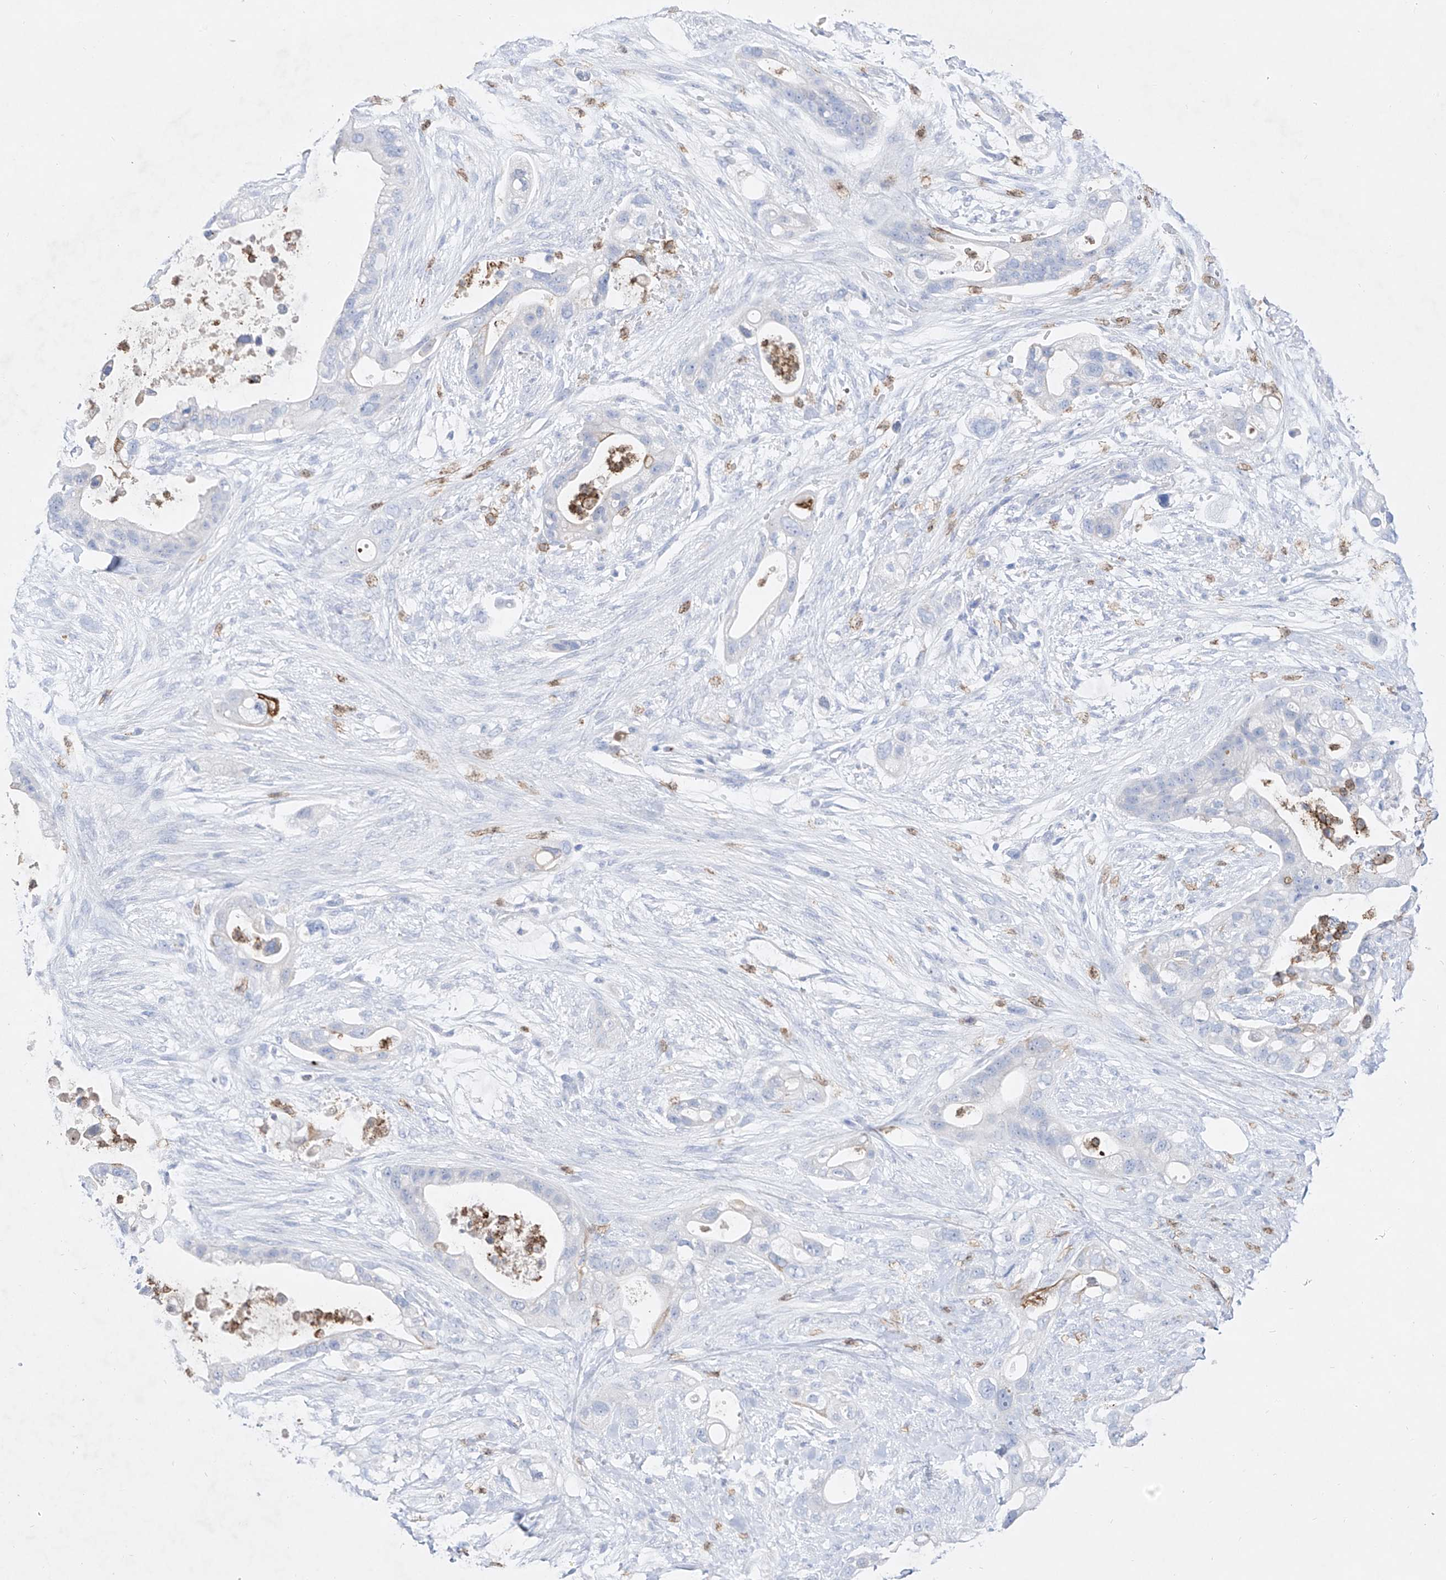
{"staining": {"intensity": "negative", "quantity": "none", "location": "none"}, "tissue": "pancreatic cancer", "cell_type": "Tumor cells", "image_type": "cancer", "snomed": [{"axis": "morphology", "description": "Adenocarcinoma, NOS"}, {"axis": "topography", "description": "Pancreas"}], "caption": "Immunohistochemistry of human adenocarcinoma (pancreatic) displays no expression in tumor cells. (DAB immunohistochemistry (IHC) with hematoxylin counter stain).", "gene": "TM7SF2", "patient": {"sex": "male", "age": 53}}